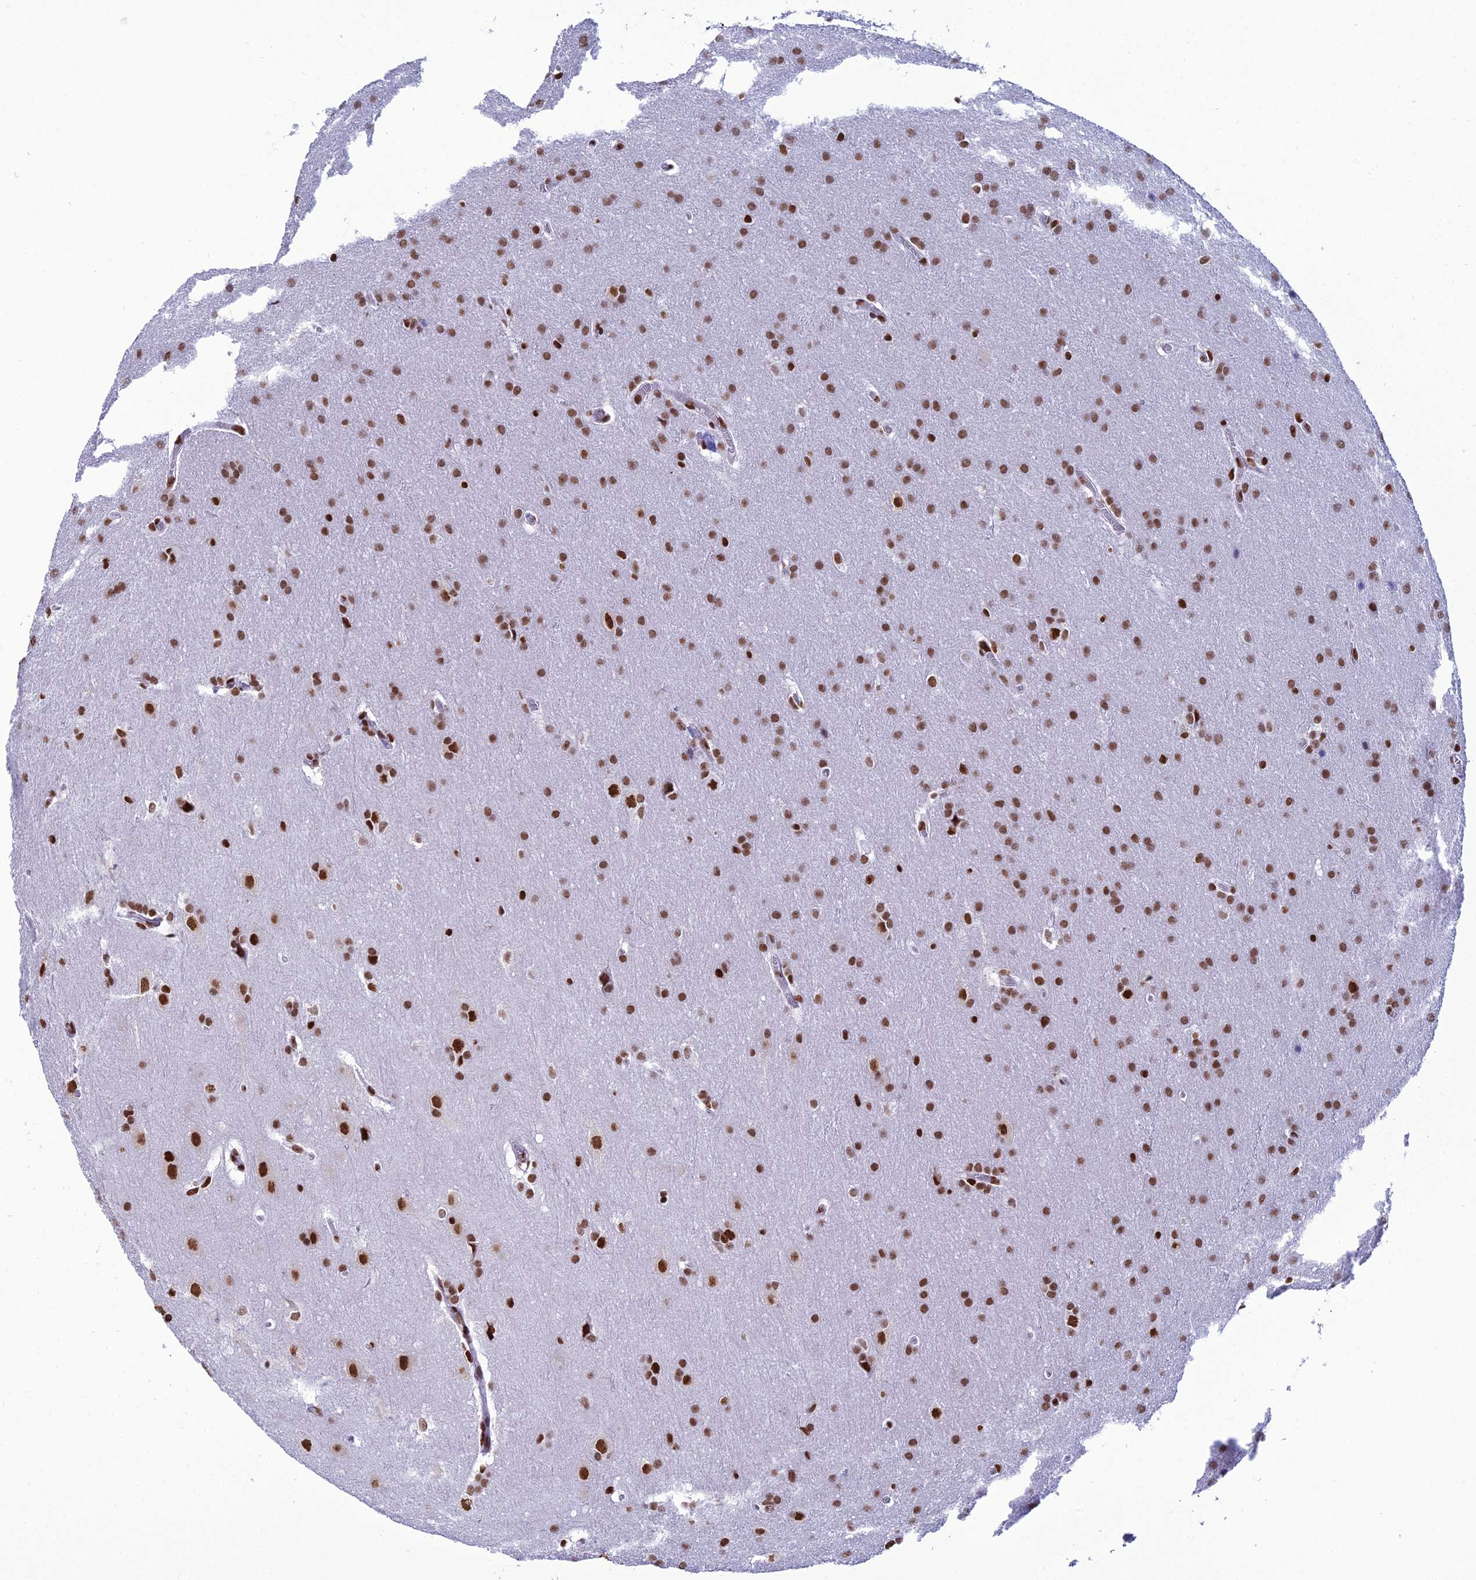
{"staining": {"intensity": "moderate", "quantity": ">75%", "location": "nuclear"}, "tissue": "glioma", "cell_type": "Tumor cells", "image_type": "cancer", "snomed": [{"axis": "morphology", "description": "Glioma, malignant, Low grade"}, {"axis": "topography", "description": "Brain"}], "caption": "A high-resolution photomicrograph shows immunohistochemistry staining of glioma, which demonstrates moderate nuclear expression in about >75% of tumor cells.", "gene": "PRAMEF12", "patient": {"sex": "female", "age": 32}}